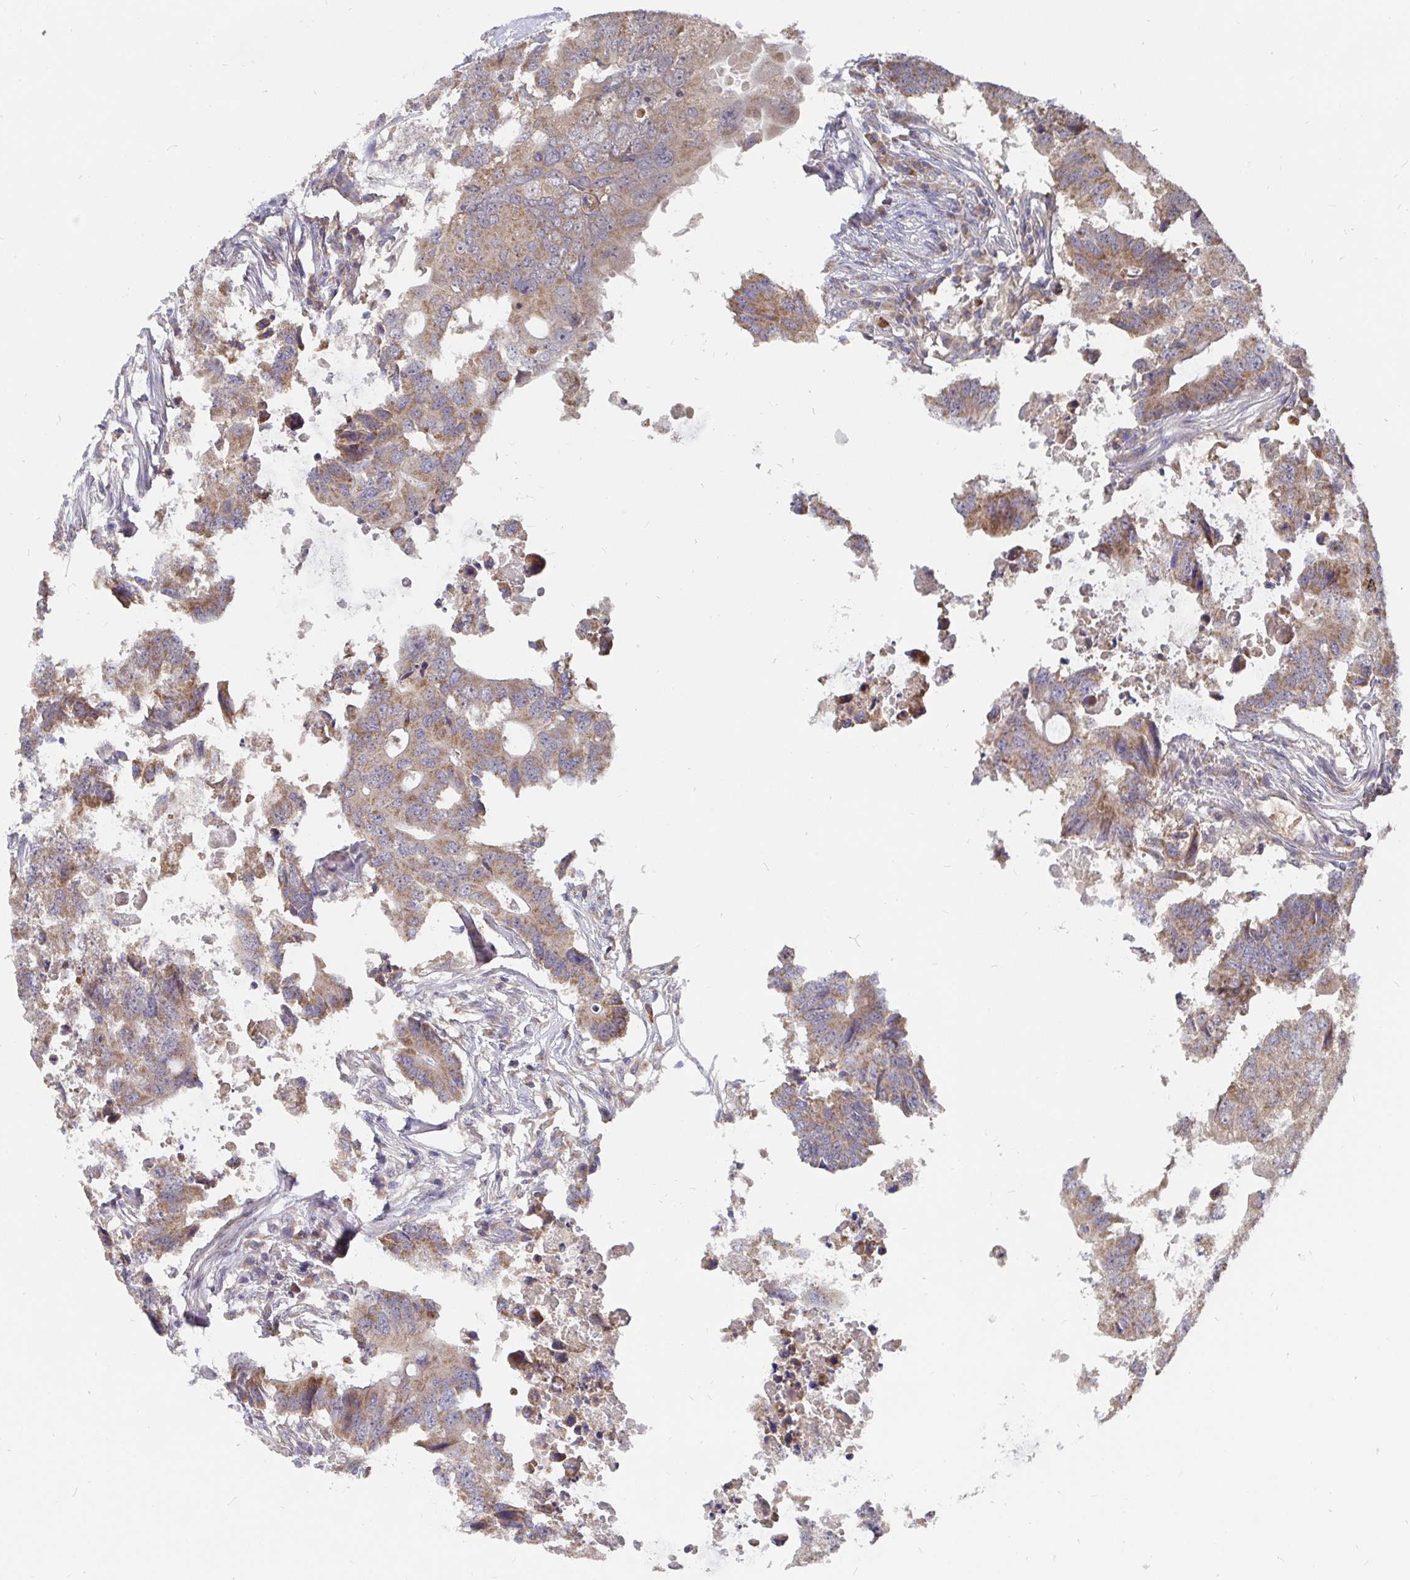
{"staining": {"intensity": "moderate", "quantity": ">75%", "location": "cytoplasmic/membranous"}, "tissue": "colorectal cancer", "cell_type": "Tumor cells", "image_type": "cancer", "snomed": [{"axis": "morphology", "description": "Adenocarcinoma, NOS"}, {"axis": "topography", "description": "Colon"}], "caption": "Brown immunohistochemical staining in adenocarcinoma (colorectal) shows moderate cytoplasmic/membranous expression in about >75% of tumor cells. Immunohistochemistry (ihc) stains the protein of interest in brown and the nuclei are stained blue.", "gene": "PDF", "patient": {"sex": "male", "age": 71}}